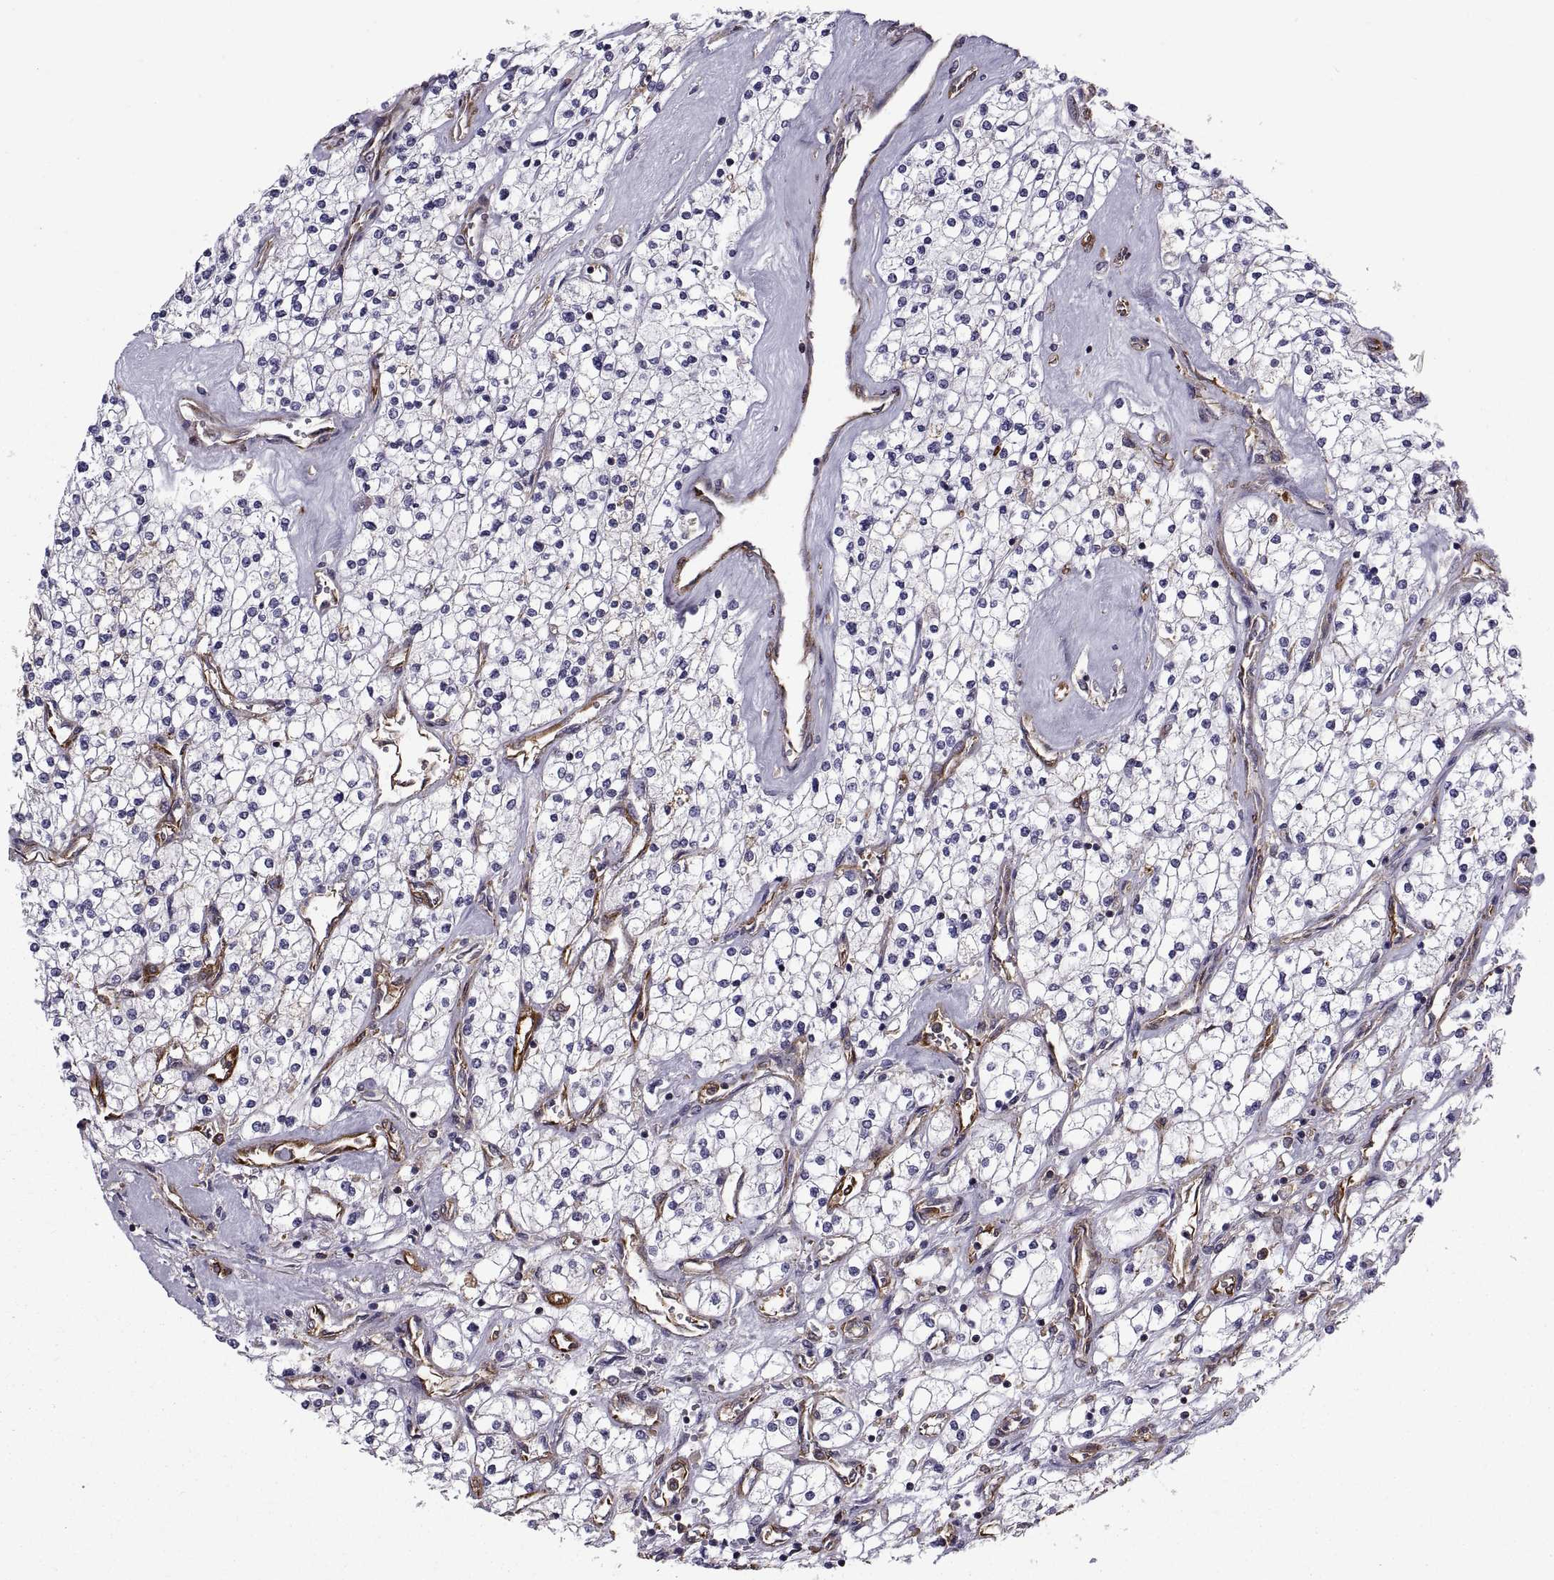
{"staining": {"intensity": "negative", "quantity": "none", "location": "none"}, "tissue": "renal cancer", "cell_type": "Tumor cells", "image_type": "cancer", "snomed": [{"axis": "morphology", "description": "Adenocarcinoma, NOS"}, {"axis": "topography", "description": "Kidney"}], "caption": "Tumor cells are negative for protein expression in human renal adenocarcinoma.", "gene": "MYH9", "patient": {"sex": "male", "age": 80}}